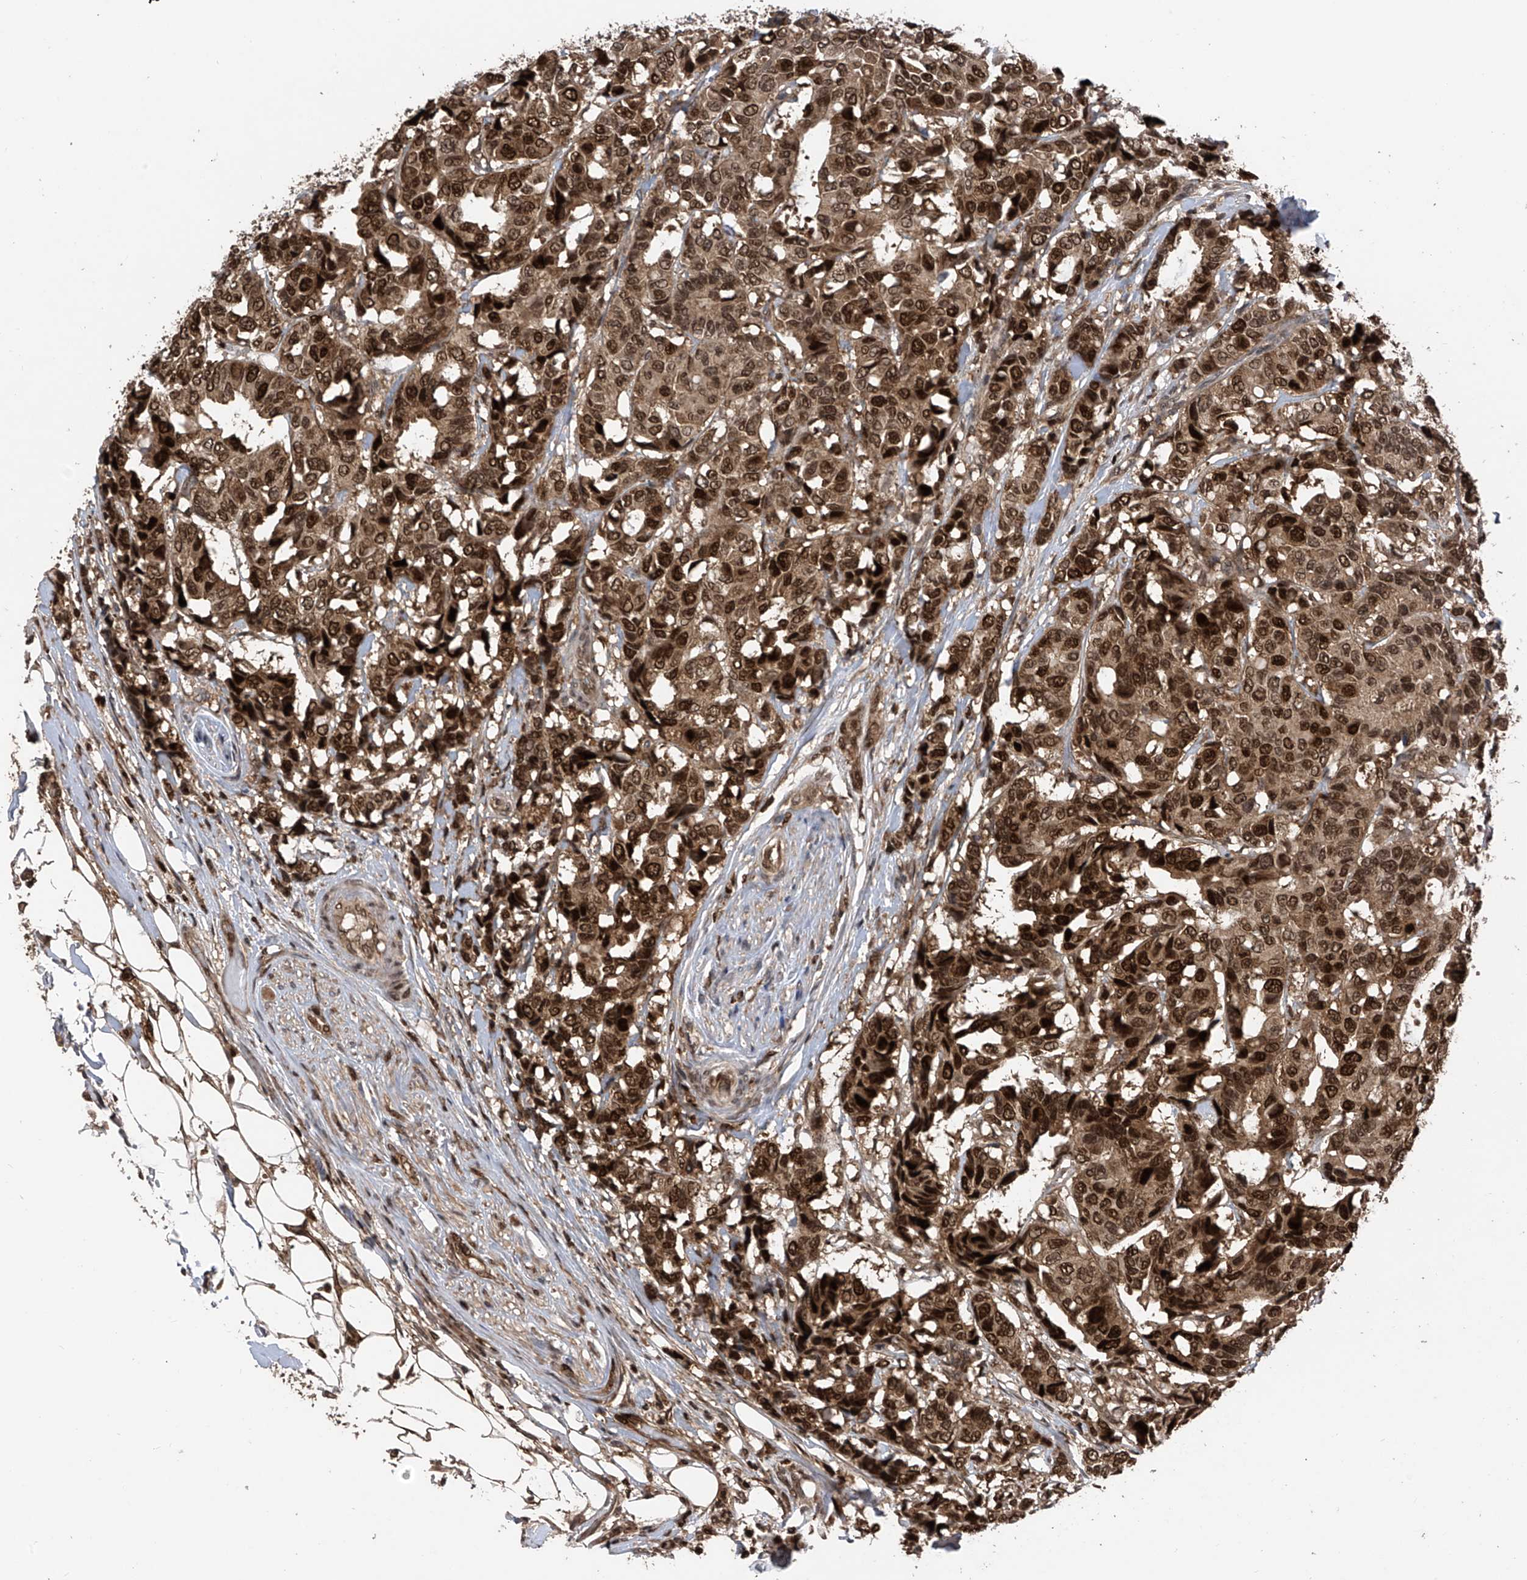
{"staining": {"intensity": "strong", "quantity": ">75%", "location": "cytoplasmic/membranous,nuclear"}, "tissue": "breast cancer", "cell_type": "Tumor cells", "image_type": "cancer", "snomed": [{"axis": "morphology", "description": "Duct carcinoma"}, {"axis": "topography", "description": "Breast"}], "caption": "This photomicrograph shows immunohistochemistry (IHC) staining of breast cancer, with high strong cytoplasmic/membranous and nuclear positivity in approximately >75% of tumor cells.", "gene": "DNAJC9", "patient": {"sex": "female", "age": 87}}